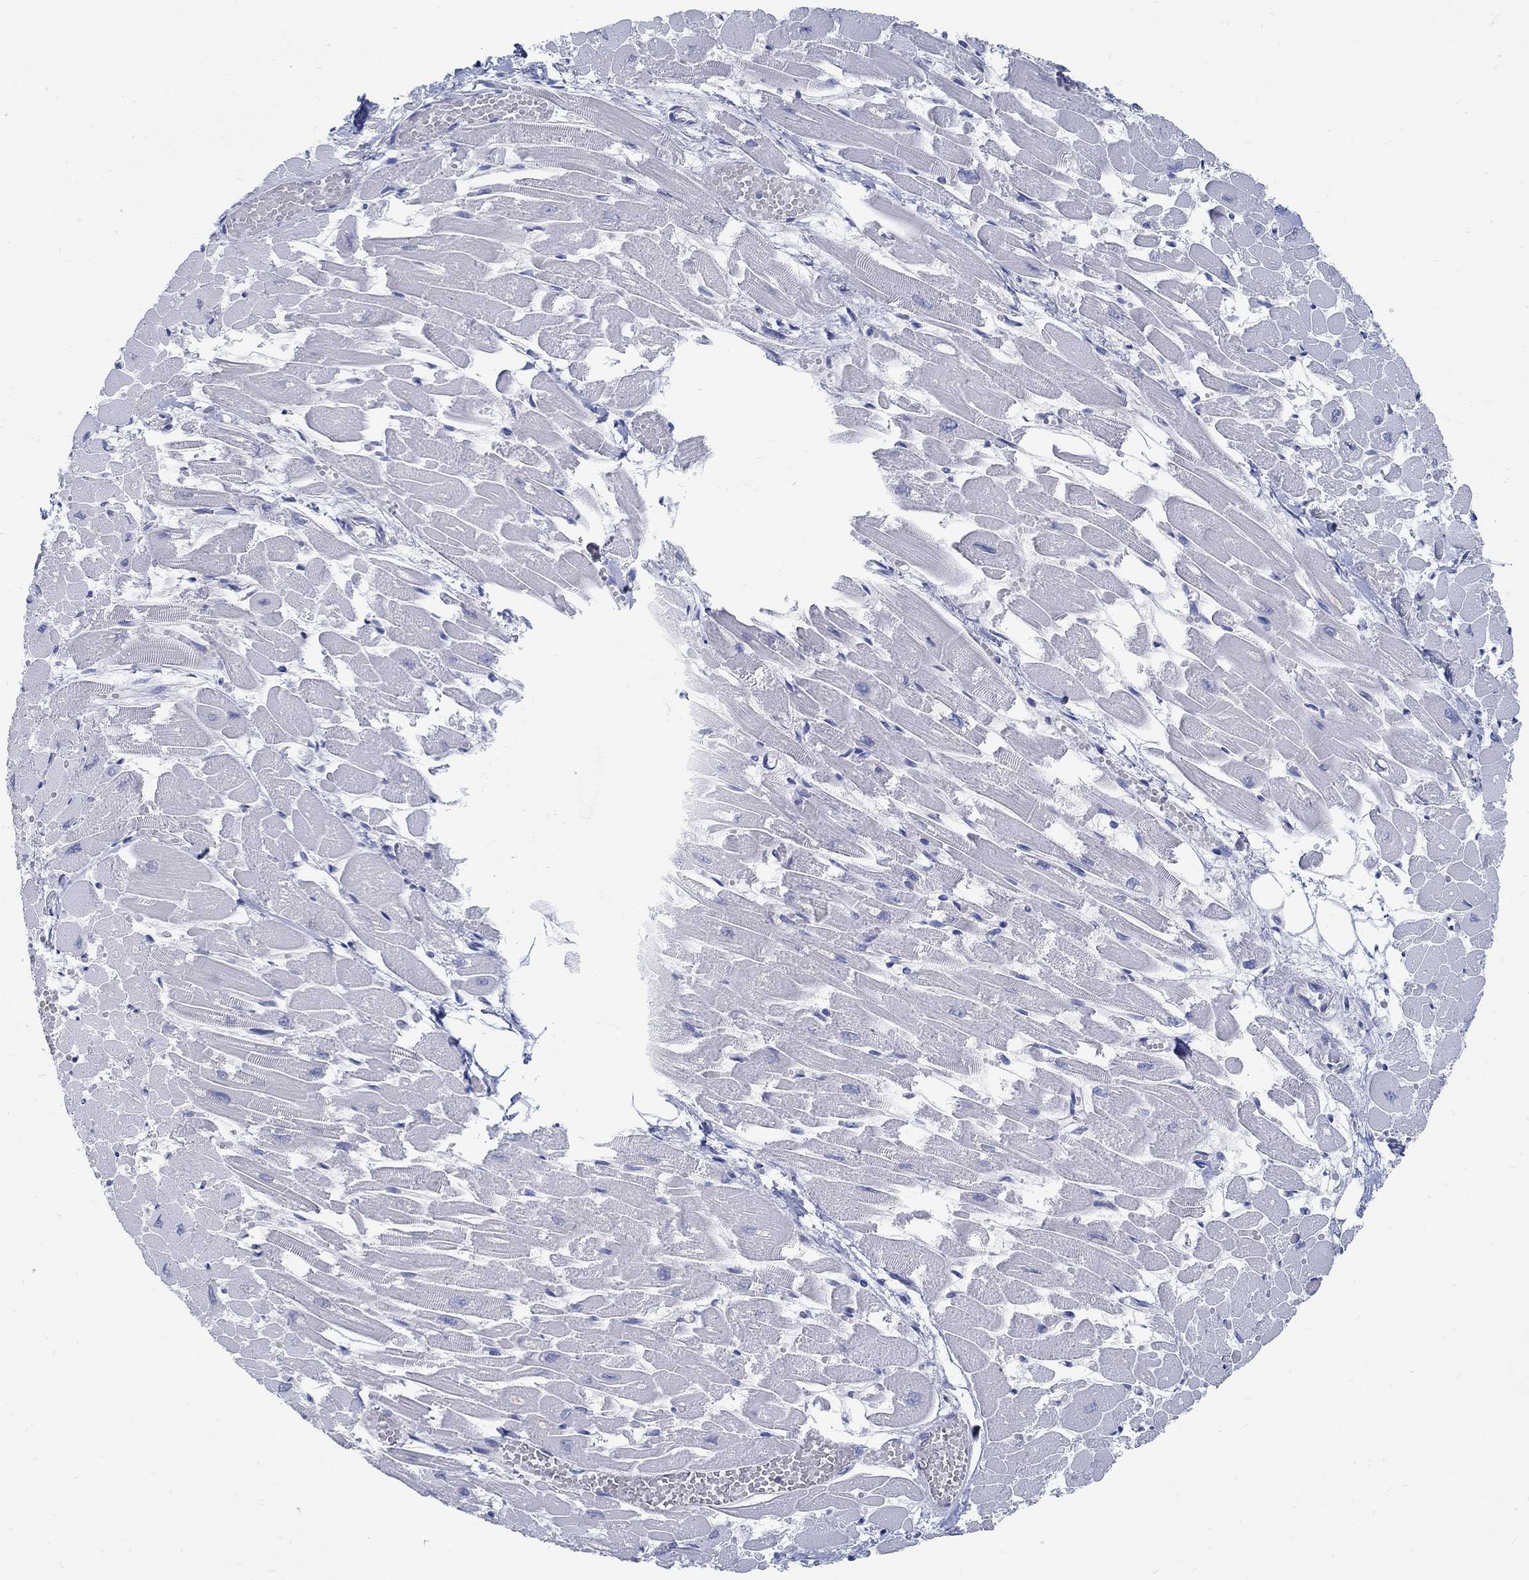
{"staining": {"intensity": "negative", "quantity": "none", "location": "none"}, "tissue": "heart muscle", "cell_type": "Cardiomyocytes", "image_type": "normal", "snomed": [{"axis": "morphology", "description": "Normal tissue, NOS"}, {"axis": "topography", "description": "Heart"}], "caption": "High power microscopy image of an immunohistochemistry photomicrograph of benign heart muscle, revealing no significant expression in cardiomyocytes.", "gene": "PCDH11X", "patient": {"sex": "female", "age": 52}}